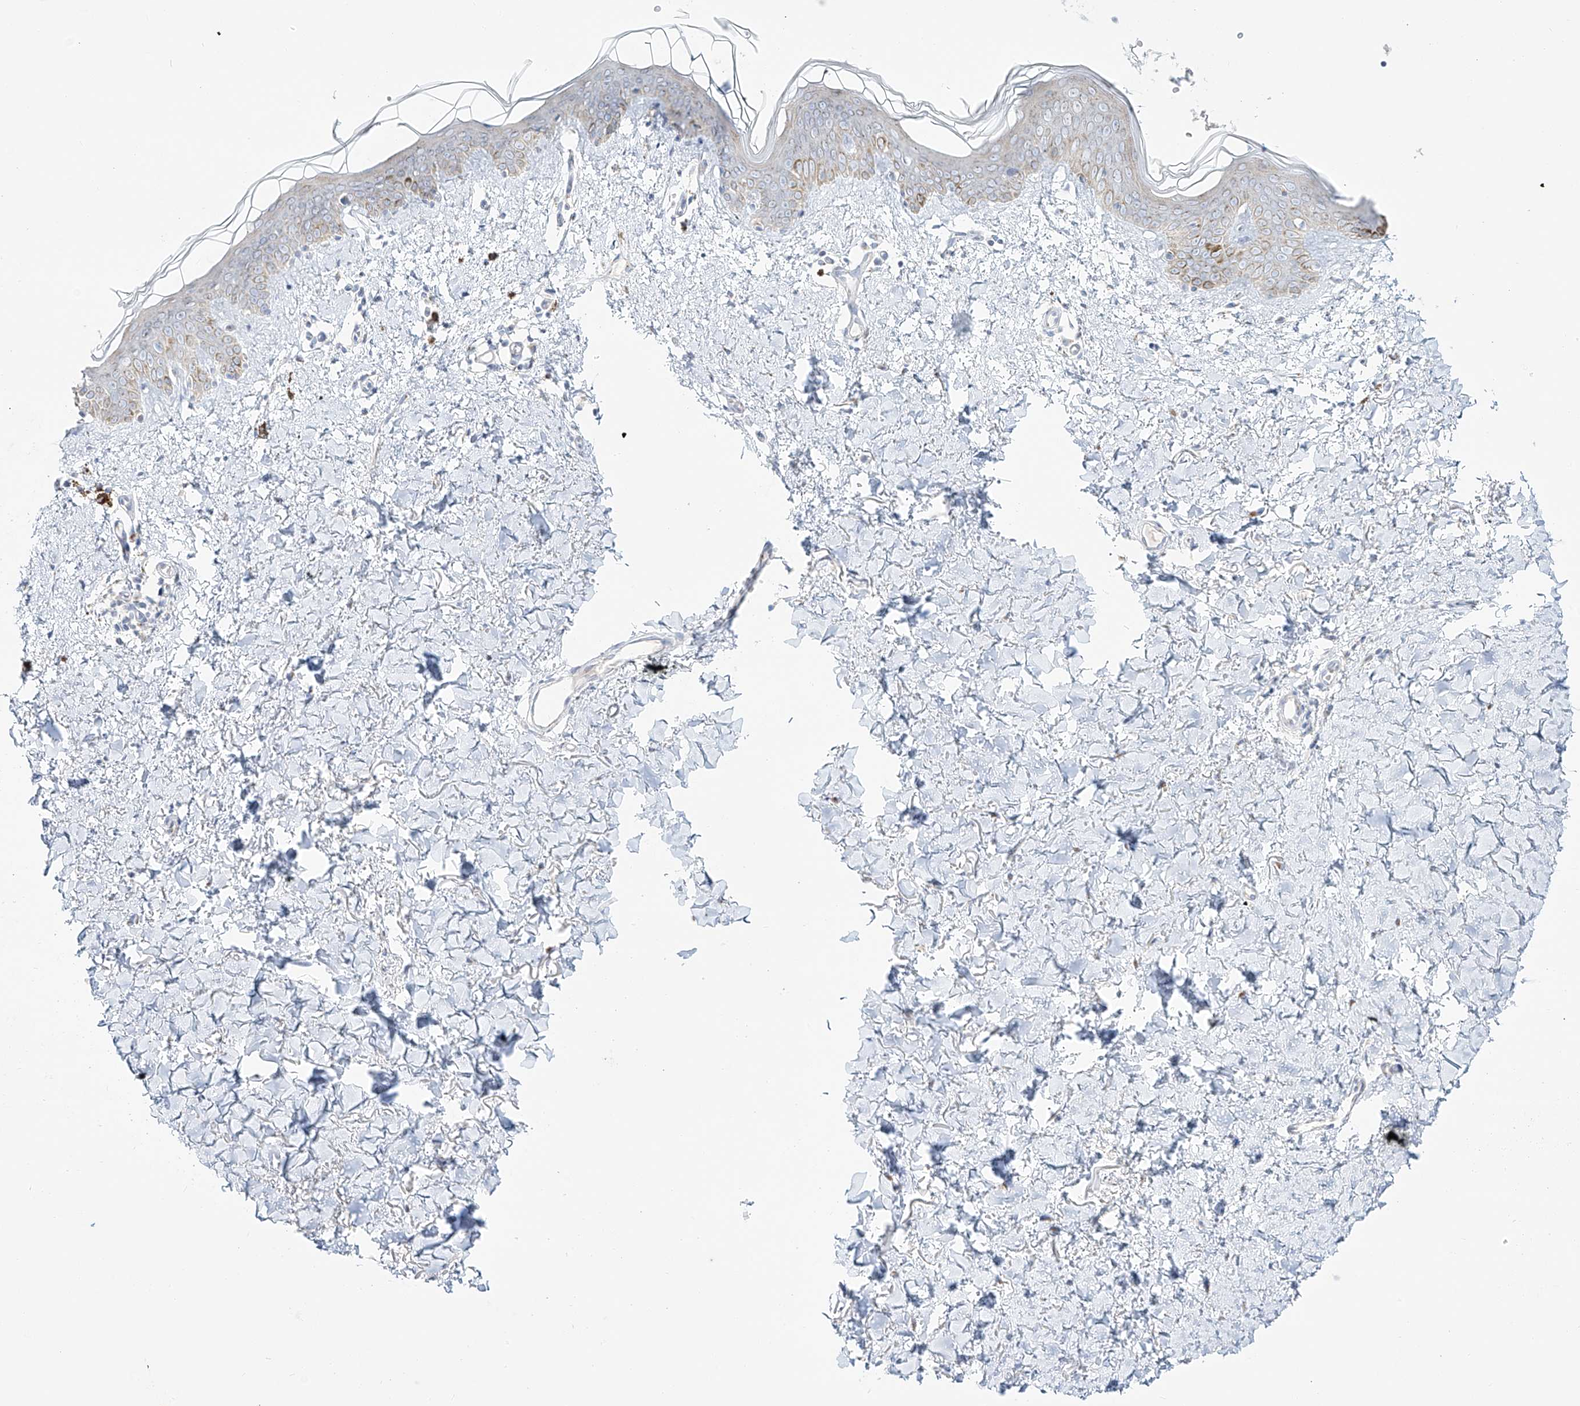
{"staining": {"intensity": "negative", "quantity": "none", "location": "none"}, "tissue": "skin", "cell_type": "Fibroblasts", "image_type": "normal", "snomed": [{"axis": "morphology", "description": "Normal tissue, NOS"}, {"axis": "topography", "description": "Skin"}], "caption": "IHC of normal human skin displays no expression in fibroblasts.", "gene": "BSDC1", "patient": {"sex": "female", "age": 46}}